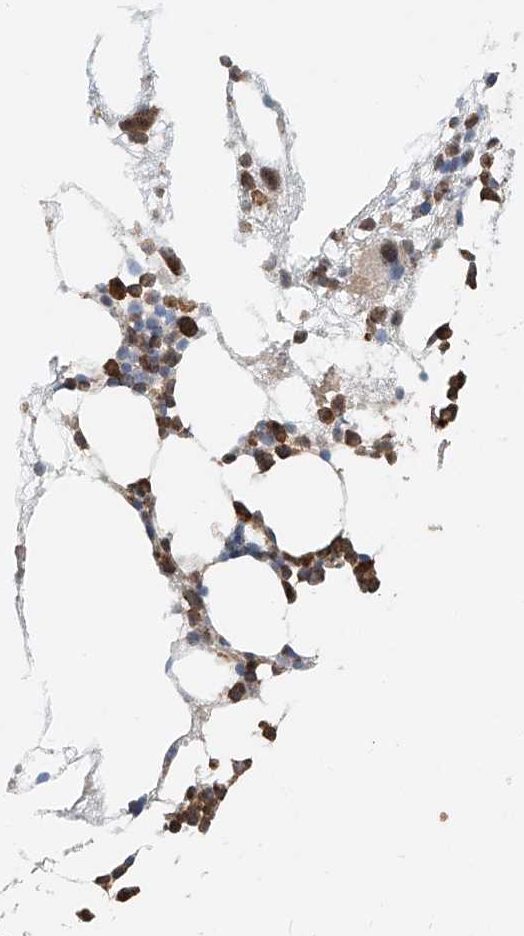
{"staining": {"intensity": "strong", "quantity": "25%-75%", "location": "cytoplasmic/membranous"}, "tissue": "bone marrow", "cell_type": "Hematopoietic cells", "image_type": "normal", "snomed": [{"axis": "morphology", "description": "Normal tissue, NOS"}, {"axis": "morphology", "description": "Inflammation, NOS"}, {"axis": "topography", "description": "Bone marrow"}], "caption": "Immunohistochemistry (DAB (3,3'-diaminobenzidine)) staining of normal human bone marrow demonstrates strong cytoplasmic/membranous protein expression in approximately 25%-75% of hematopoietic cells.", "gene": "PTPRA", "patient": {"sex": "female", "age": 78}}